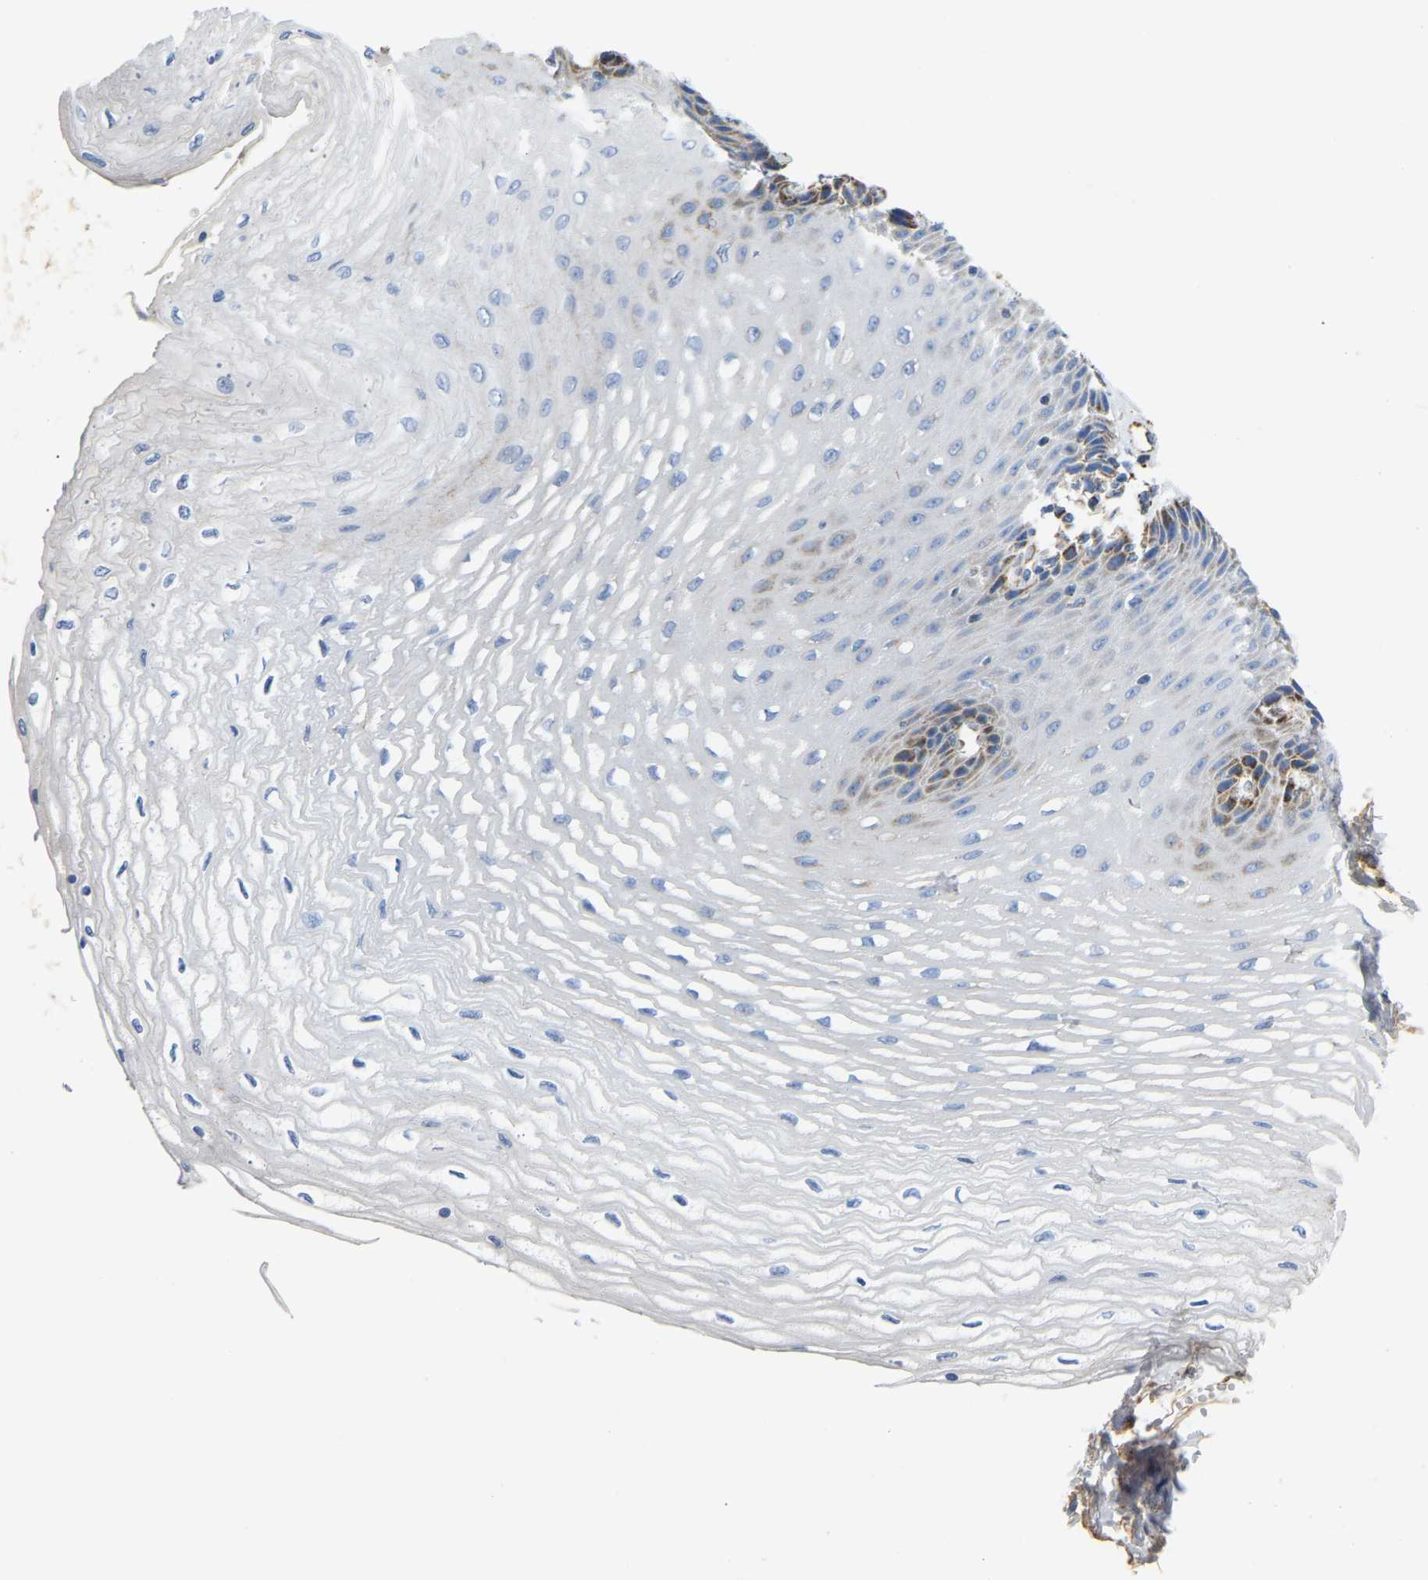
{"staining": {"intensity": "moderate", "quantity": "<25%", "location": "cytoplasmic/membranous"}, "tissue": "esophagus", "cell_type": "Squamous epithelial cells", "image_type": "normal", "snomed": [{"axis": "morphology", "description": "Normal tissue, NOS"}, {"axis": "topography", "description": "Esophagus"}], "caption": "A high-resolution micrograph shows IHC staining of unremarkable esophagus, which reveals moderate cytoplasmic/membranous expression in about <25% of squamous epithelial cells. The staining was performed using DAB (3,3'-diaminobenzidine) to visualize the protein expression in brown, while the nuclei were stained in blue with hematoxylin (Magnification: 20x).", "gene": "HIBADH", "patient": {"sex": "female", "age": 72}}